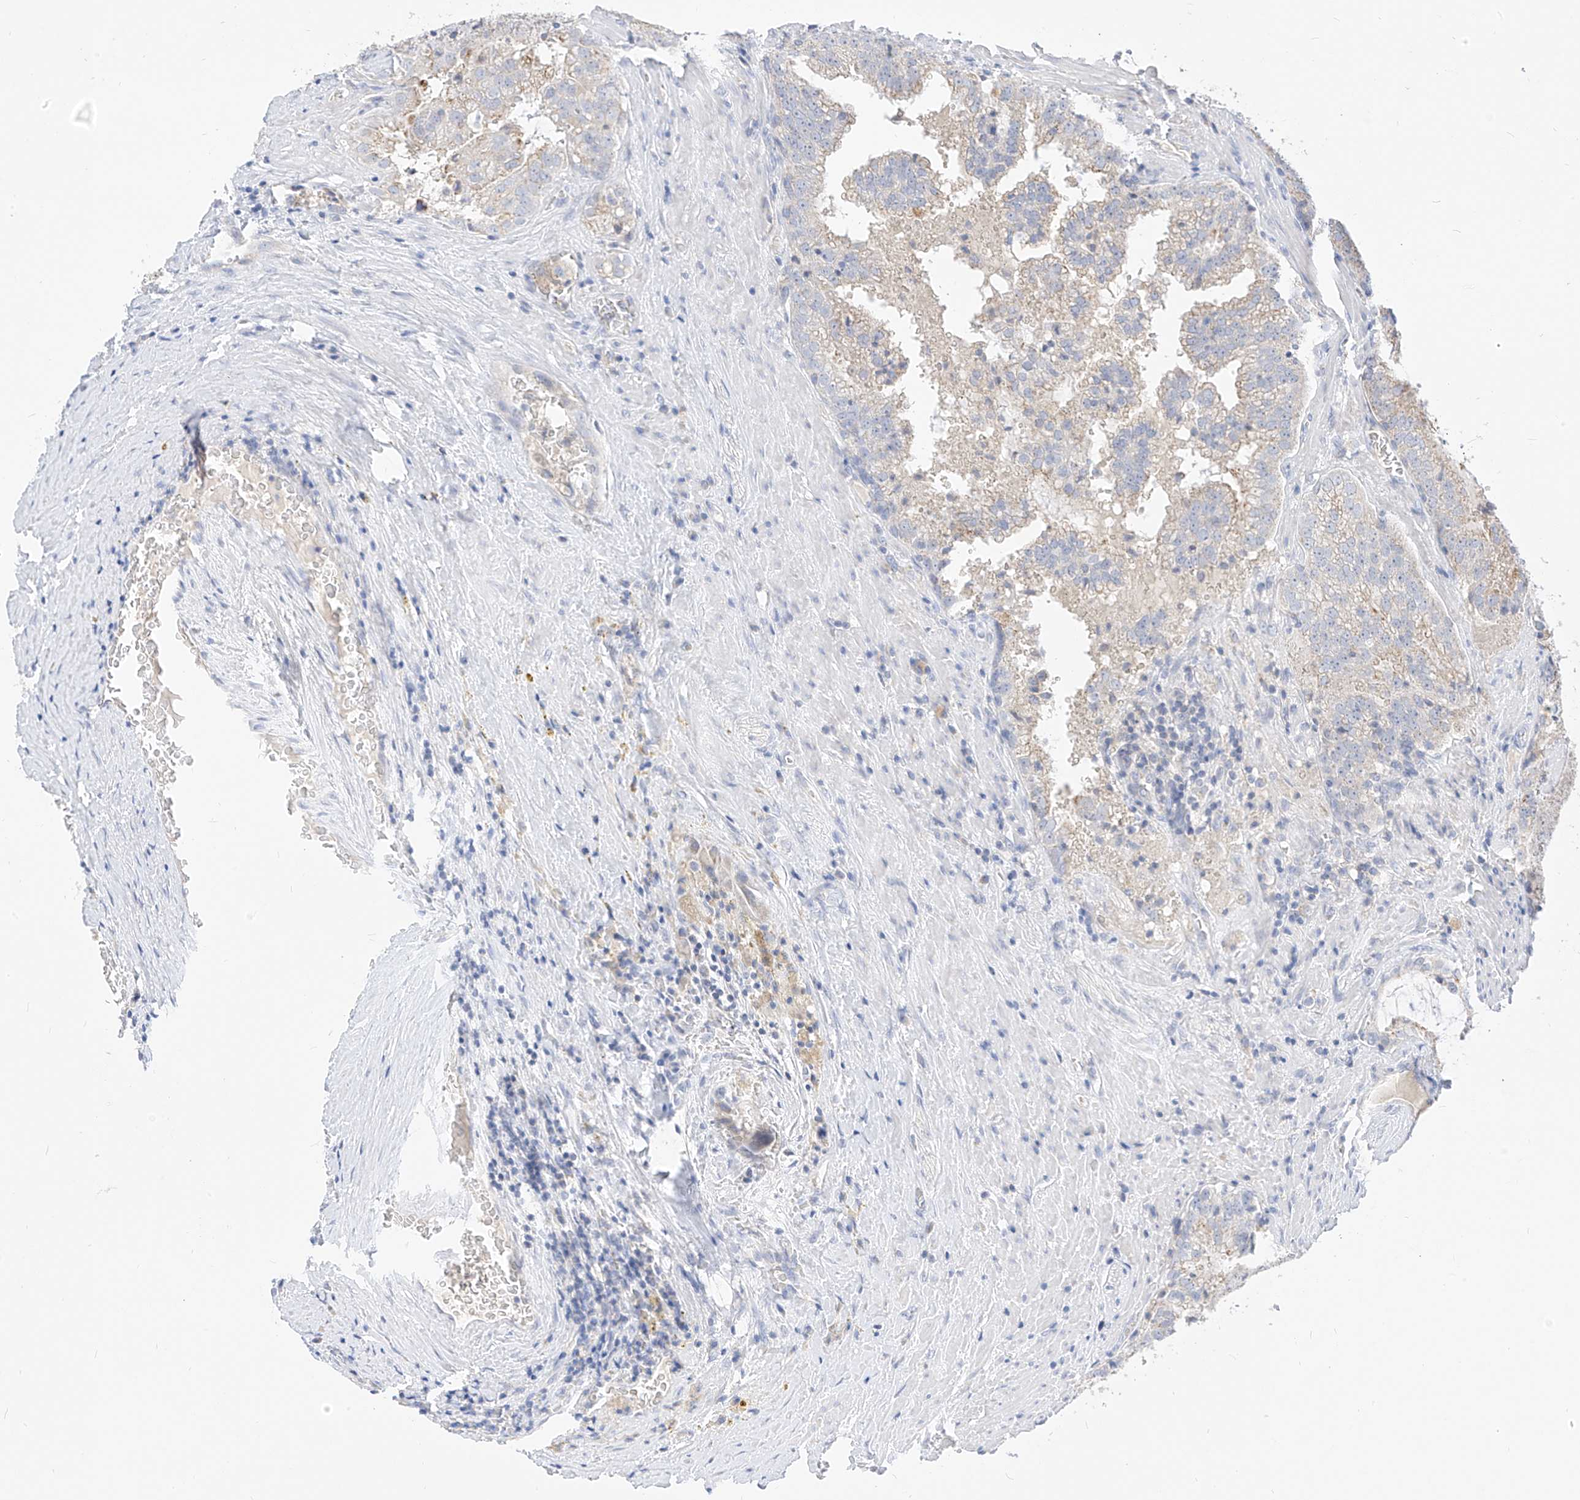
{"staining": {"intensity": "weak", "quantity": "25%-75%", "location": "cytoplasmic/membranous"}, "tissue": "prostate cancer", "cell_type": "Tumor cells", "image_type": "cancer", "snomed": [{"axis": "morphology", "description": "Adenocarcinoma, High grade"}, {"axis": "topography", "description": "Prostate"}], "caption": "Prostate adenocarcinoma (high-grade) stained with DAB IHC reveals low levels of weak cytoplasmic/membranous positivity in about 25%-75% of tumor cells.", "gene": "RASA2", "patient": {"sex": "male", "age": 68}}